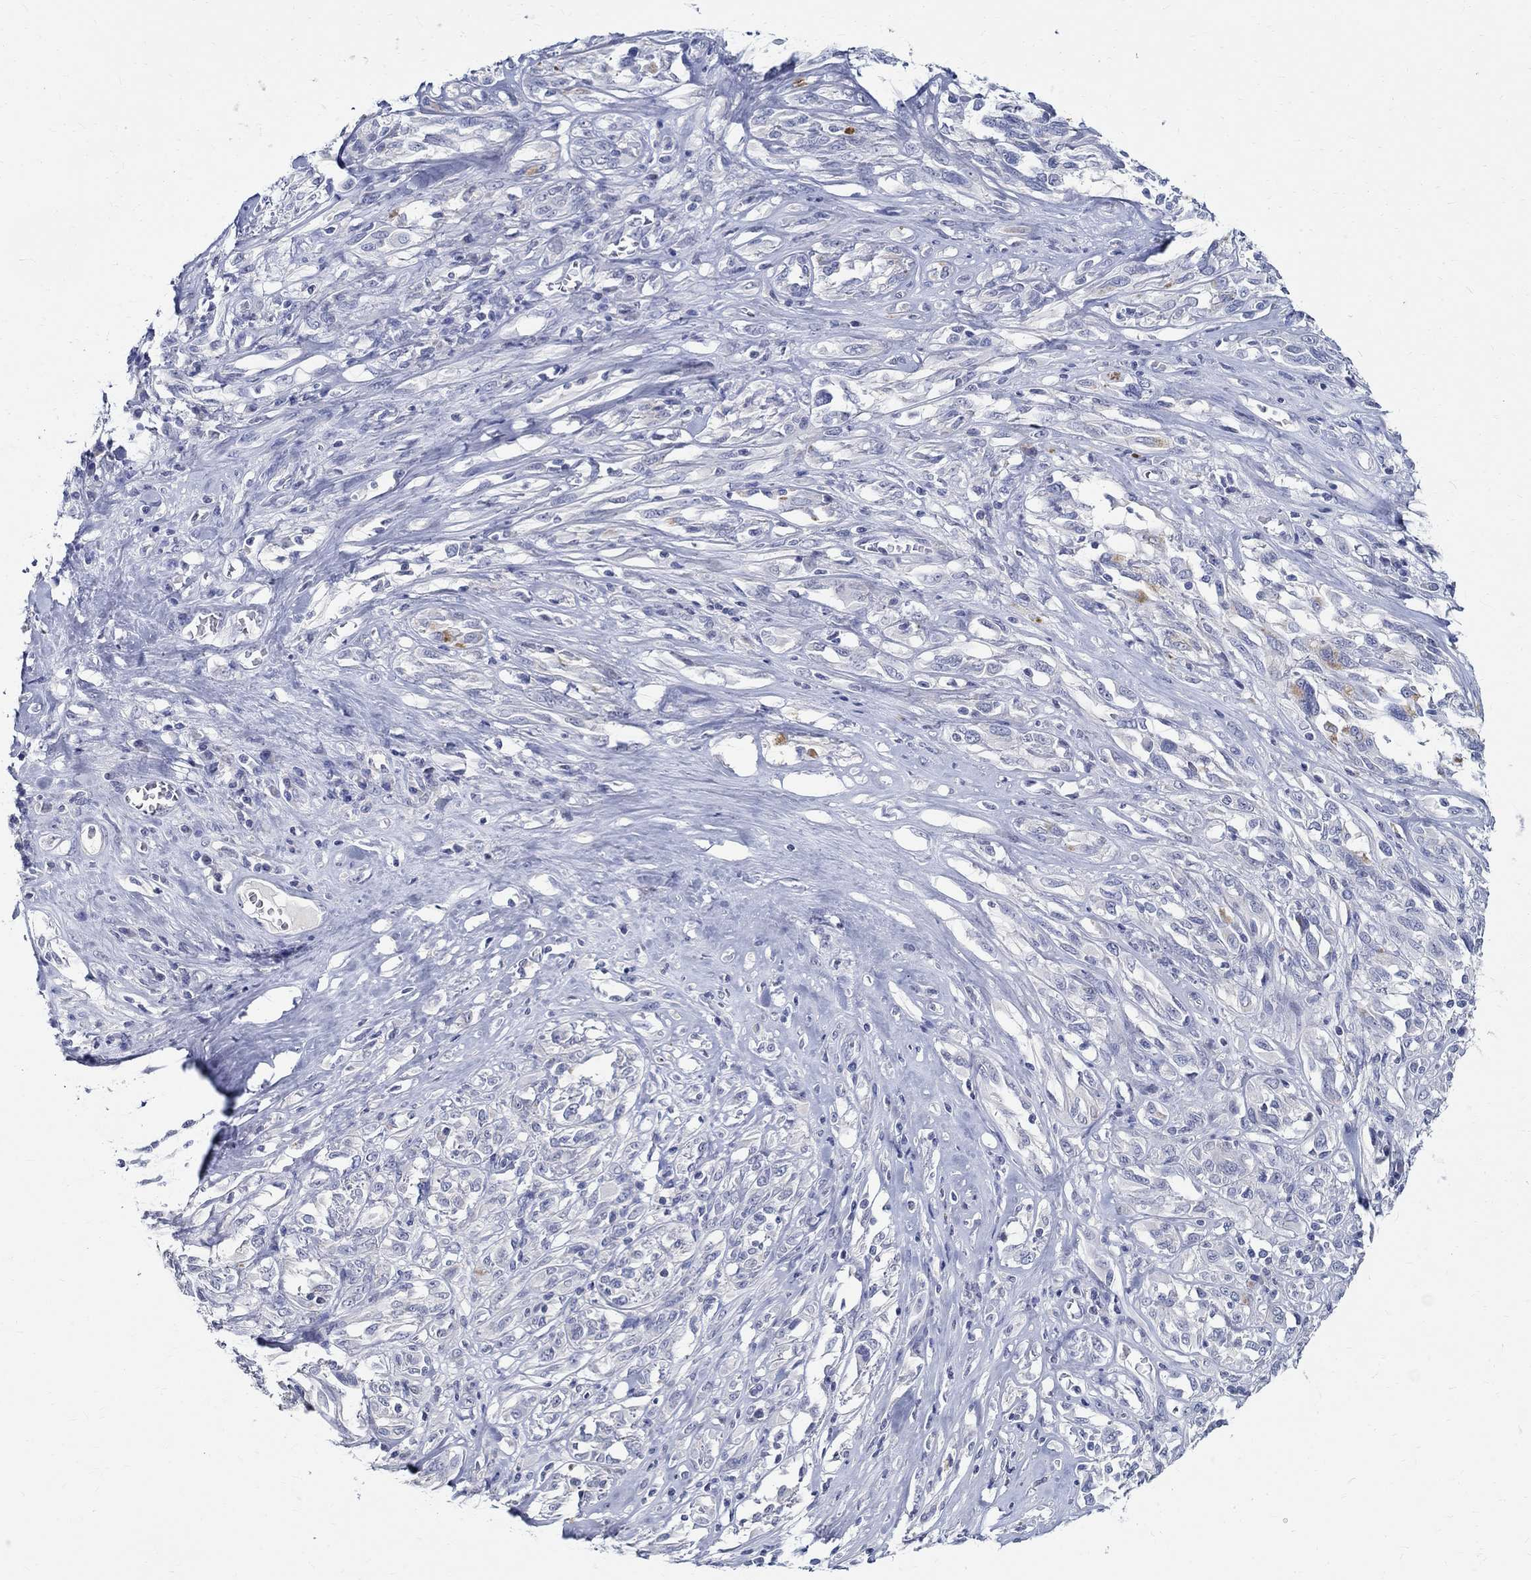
{"staining": {"intensity": "negative", "quantity": "none", "location": "none"}, "tissue": "melanoma", "cell_type": "Tumor cells", "image_type": "cancer", "snomed": [{"axis": "morphology", "description": "Malignant melanoma, NOS"}, {"axis": "topography", "description": "Skin"}], "caption": "High magnification brightfield microscopy of malignant melanoma stained with DAB (3,3'-diaminobenzidine) (brown) and counterstained with hematoxylin (blue): tumor cells show no significant positivity.", "gene": "CETN1", "patient": {"sex": "female", "age": 91}}